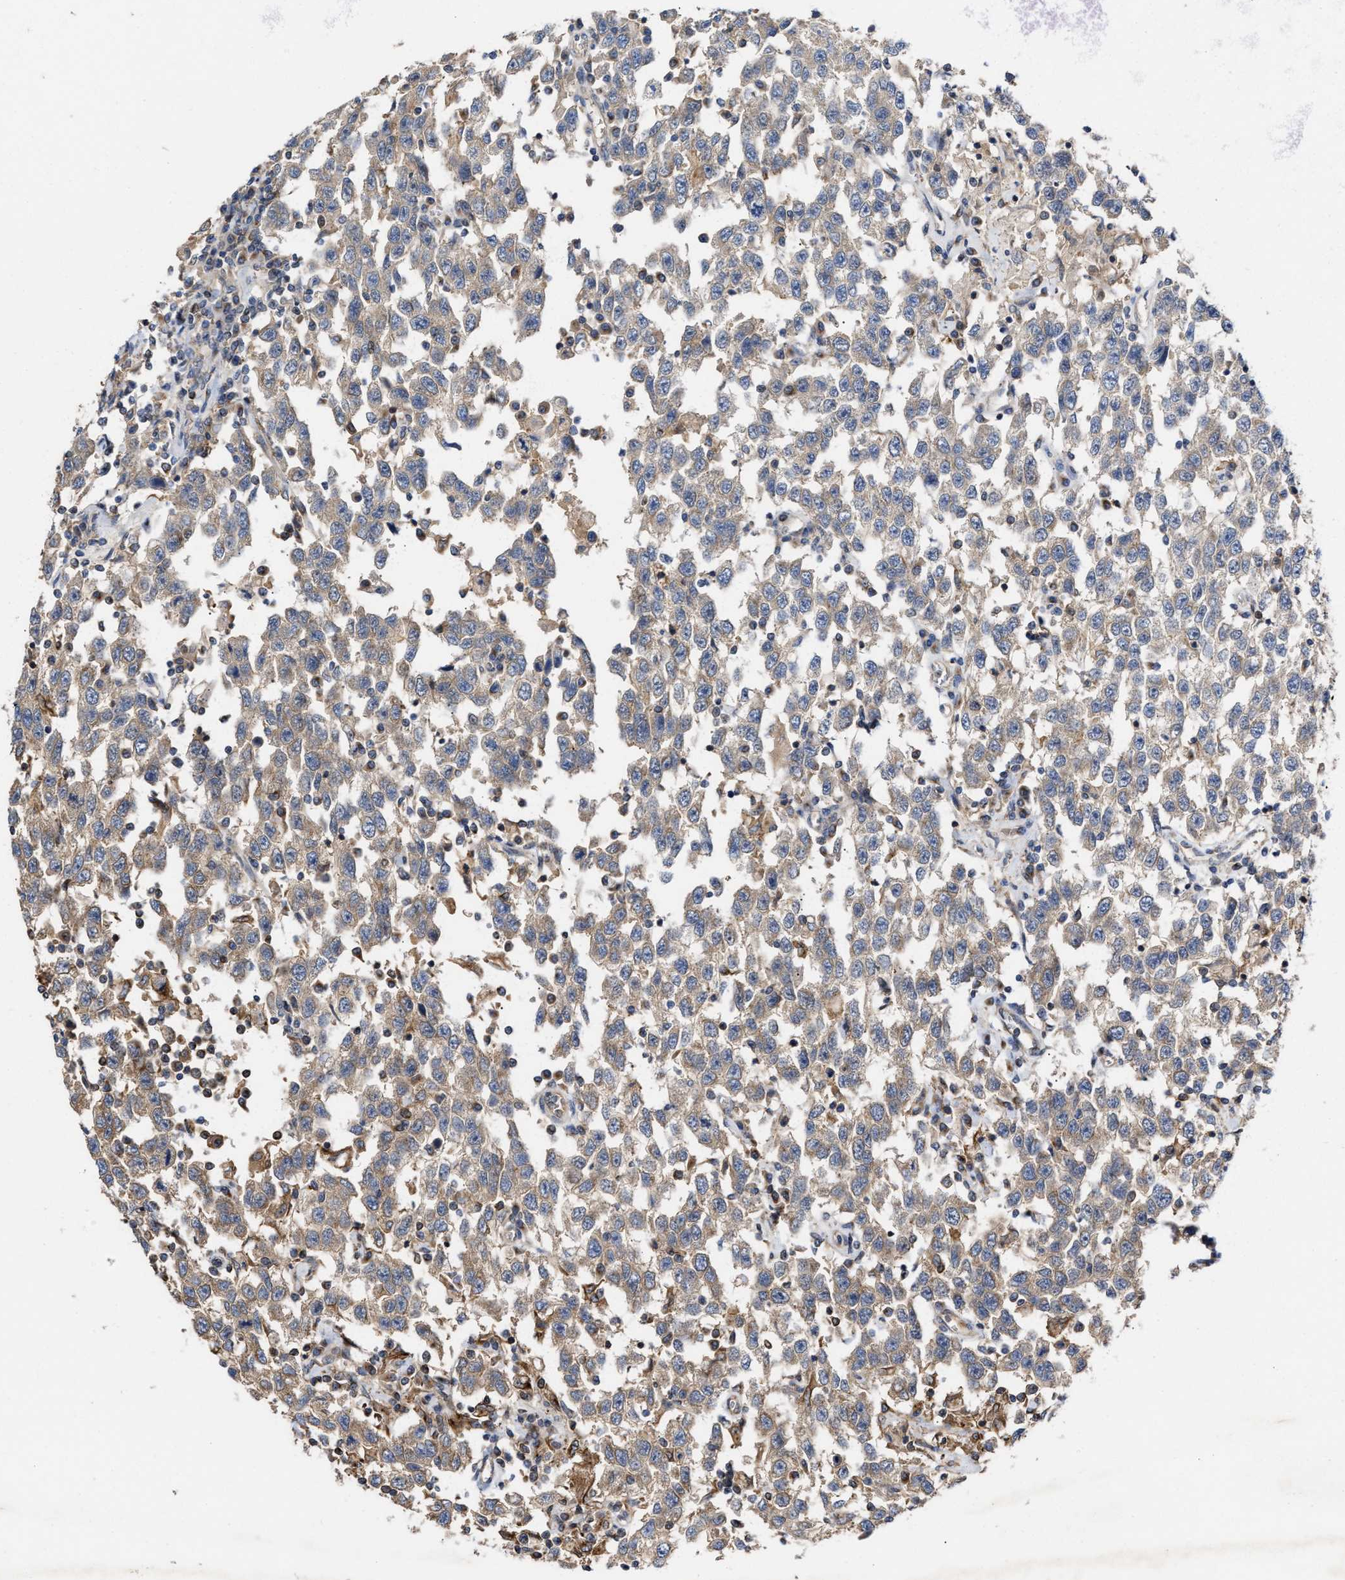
{"staining": {"intensity": "weak", "quantity": "<25%", "location": "cytoplasmic/membranous"}, "tissue": "testis cancer", "cell_type": "Tumor cells", "image_type": "cancer", "snomed": [{"axis": "morphology", "description": "Seminoma, NOS"}, {"axis": "topography", "description": "Testis"}], "caption": "There is no significant positivity in tumor cells of testis cancer.", "gene": "BBLN", "patient": {"sex": "male", "age": 41}}